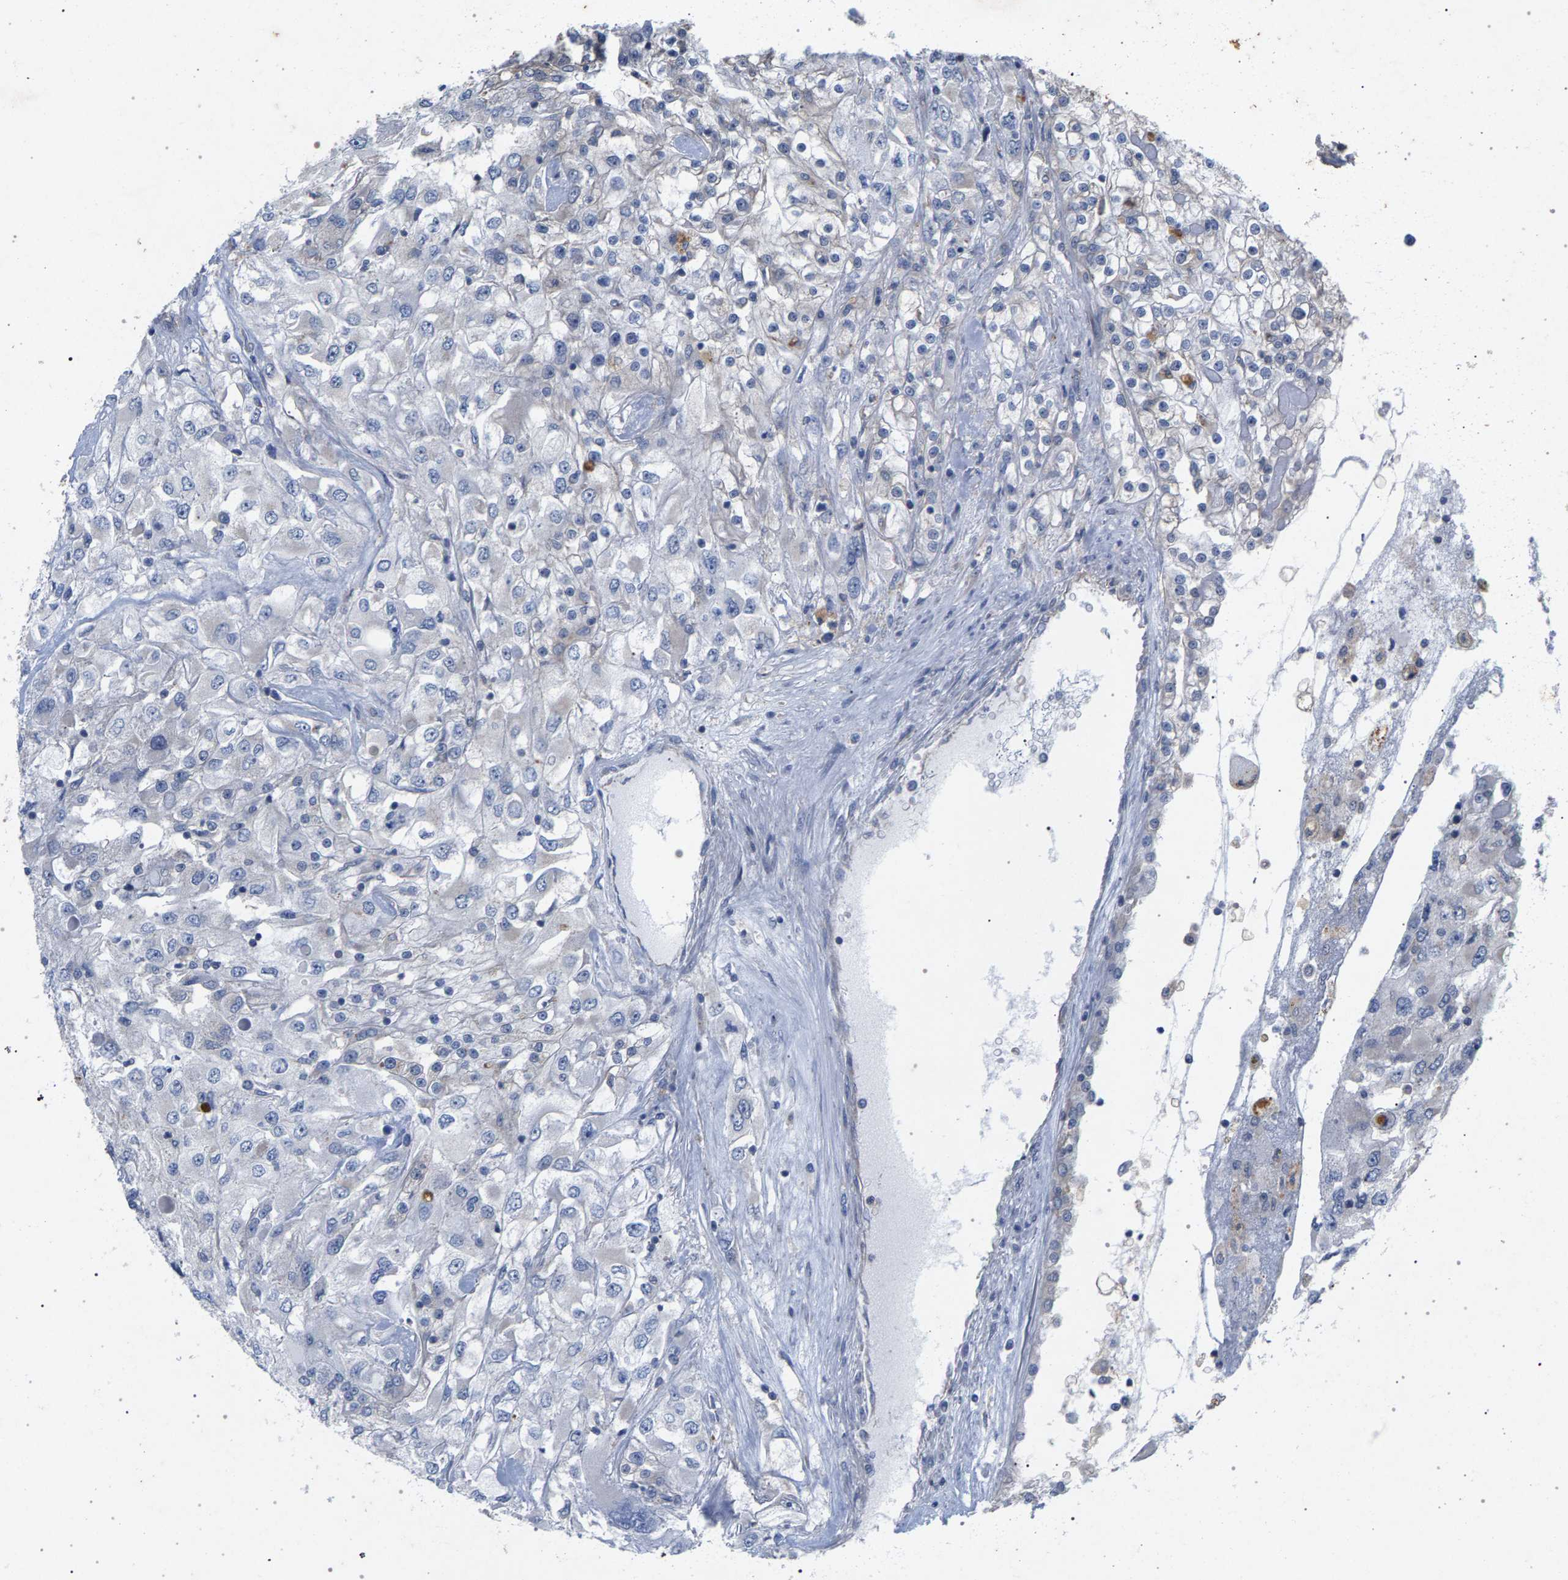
{"staining": {"intensity": "negative", "quantity": "none", "location": "none"}, "tissue": "renal cancer", "cell_type": "Tumor cells", "image_type": "cancer", "snomed": [{"axis": "morphology", "description": "Adenocarcinoma, NOS"}, {"axis": "topography", "description": "Kidney"}], "caption": "Immunohistochemistry (IHC) histopathology image of neoplastic tissue: renal adenocarcinoma stained with DAB shows no significant protein positivity in tumor cells.", "gene": "MAMDC2", "patient": {"sex": "female", "age": 52}}